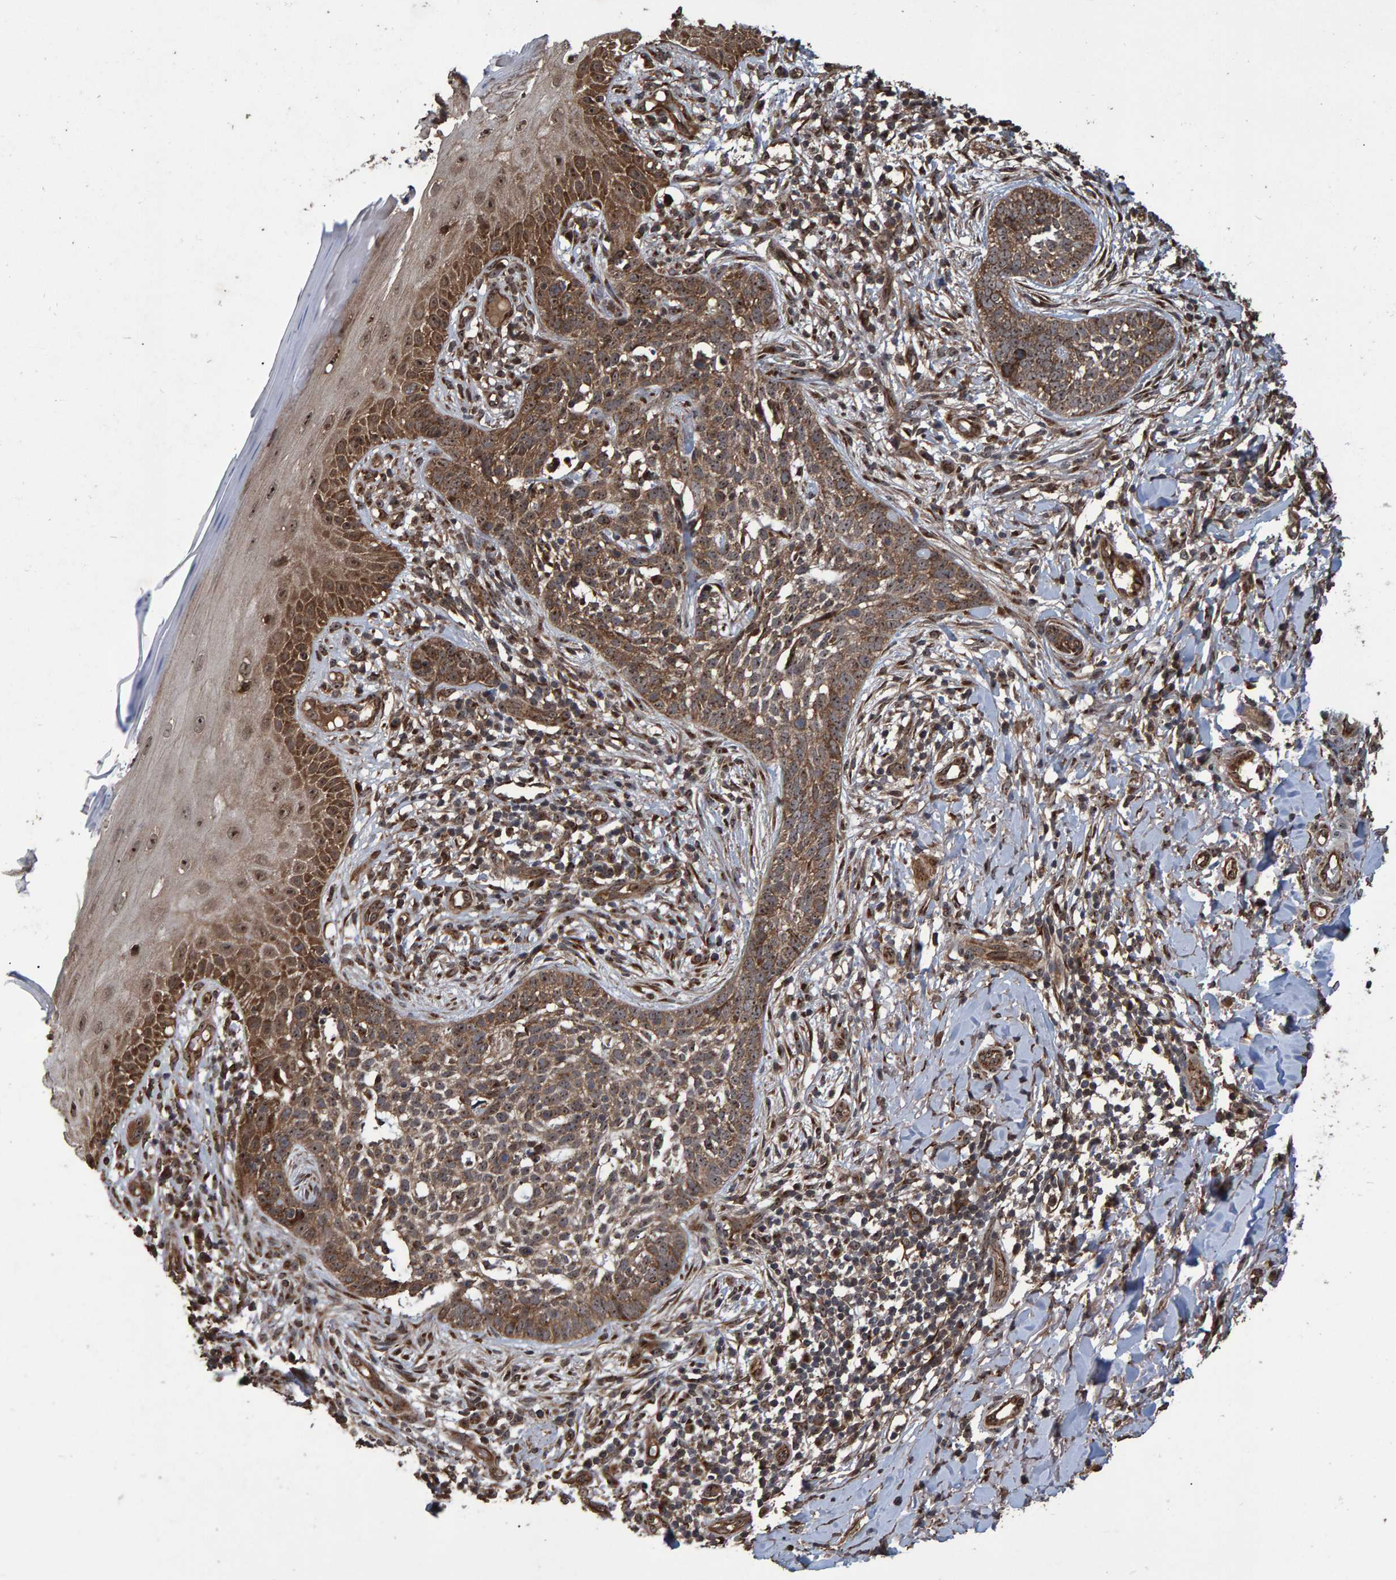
{"staining": {"intensity": "moderate", "quantity": ">75%", "location": "cytoplasmic/membranous,nuclear"}, "tissue": "skin cancer", "cell_type": "Tumor cells", "image_type": "cancer", "snomed": [{"axis": "morphology", "description": "Normal tissue, NOS"}, {"axis": "morphology", "description": "Basal cell carcinoma"}, {"axis": "topography", "description": "Skin"}], "caption": "Protein positivity by immunohistochemistry (IHC) shows moderate cytoplasmic/membranous and nuclear positivity in about >75% of tumor cells in basal cell carcinoma (skin).", "gene": "TRIM68", "patient": {"sex": "male", "age": 67}}